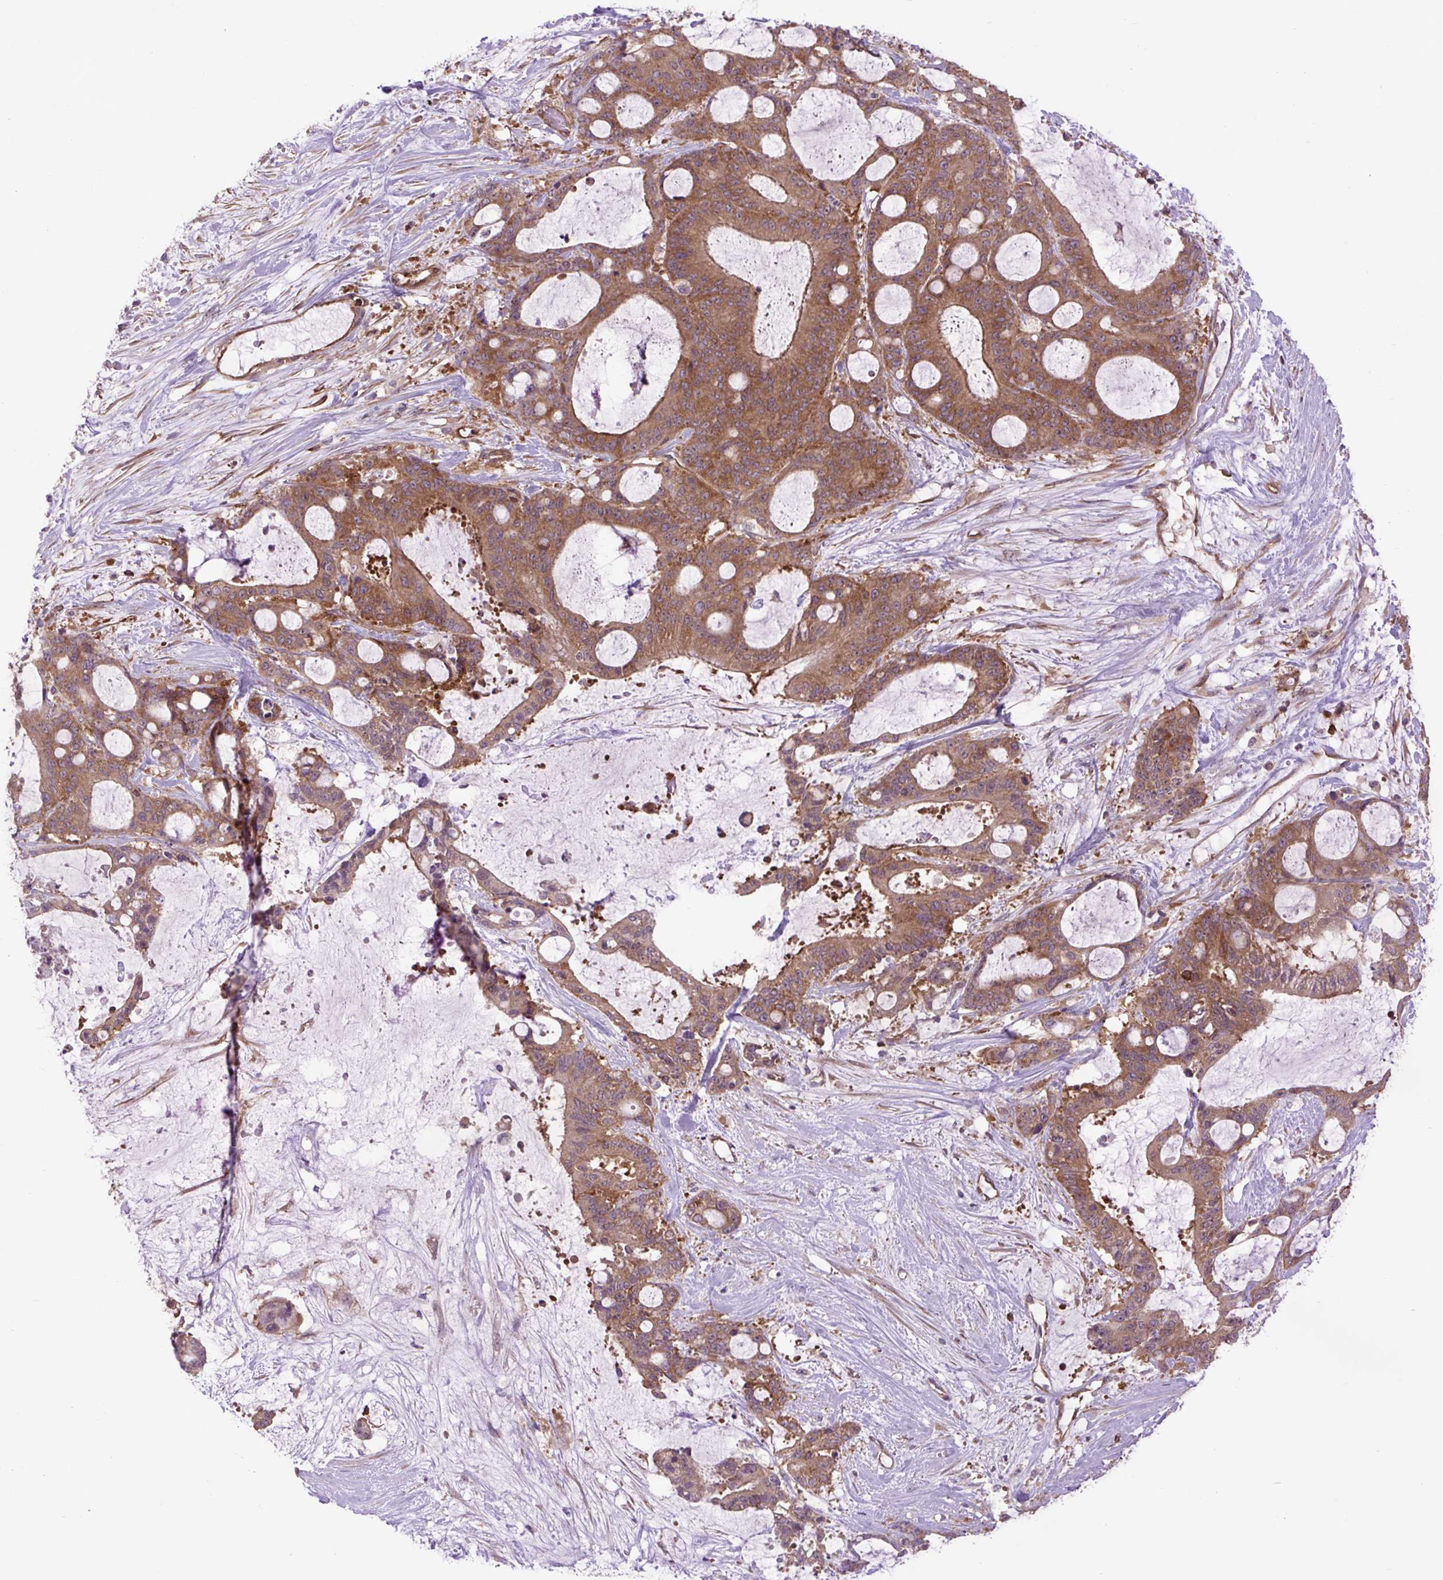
{"staining": {"intensity": "strong", "quantity": ">75%", "location": "cytoplasmic/membranous"}, "tissue": "liver cancer", "cell_type": "Tumor cells", "image_type": "cancer", "snomed": [{"axis": "morphology", "description": "Normal tissue, NOS"}, {"axis": "morphology", "description": "Cholangiocarcinoma"}, {"axis": "topography", "description": "Liver"}, {"axis": "topography", "description": "Peripheral nerve tissue"}], "caption": "Liver cancer was stained to show a protein in brown. There is high levels of strong cytoplasmic/membranous staining in about >75% of tumor cells.", "gene": "PLCG1", "patient": {"sex": "female", "age": 73}}